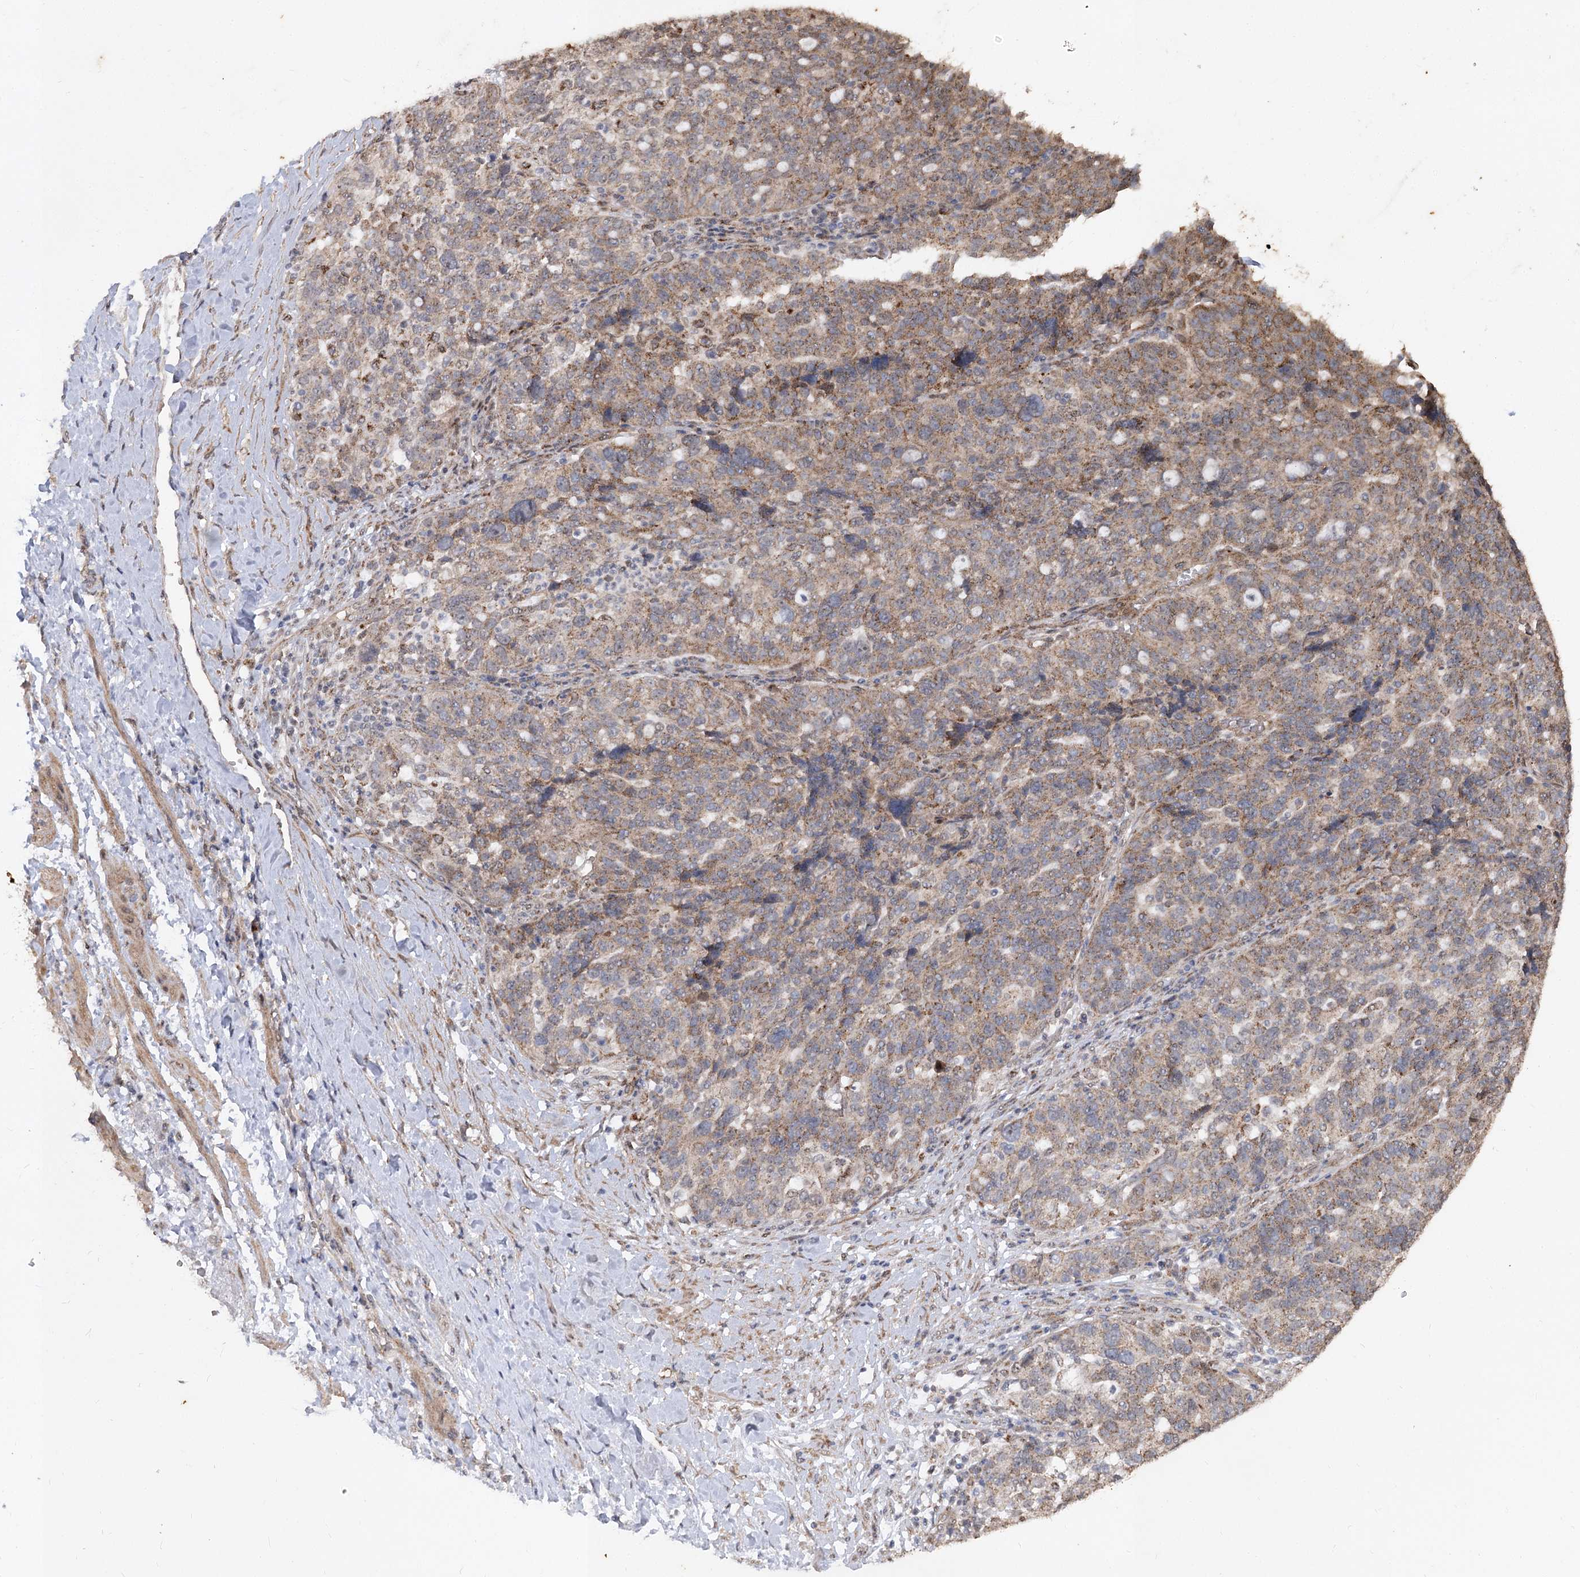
{"staining": {"intensity": "moderate", "quantity": ">75%", "location": "cytoplasmic/membranous"}, "tissue": "ovarian cancer", "cell_type": "Tumor cells", "image_type": "cancer", "snomed": [{"axis": "morphology", "description": "Cystadenocarcinoma, serous, NOS"}, {"axis": "topography", "description": "Ovary"}], "caption": "Ovarian cancer stained with DAB immunohistochemistry (IHC) exhibits medium levels of moderate cytoplasmic/membranous expression in approximately >75% of tumor cells.", "gene": "ZSCAN23", "patient": {"sex": "female", "age": 59}}